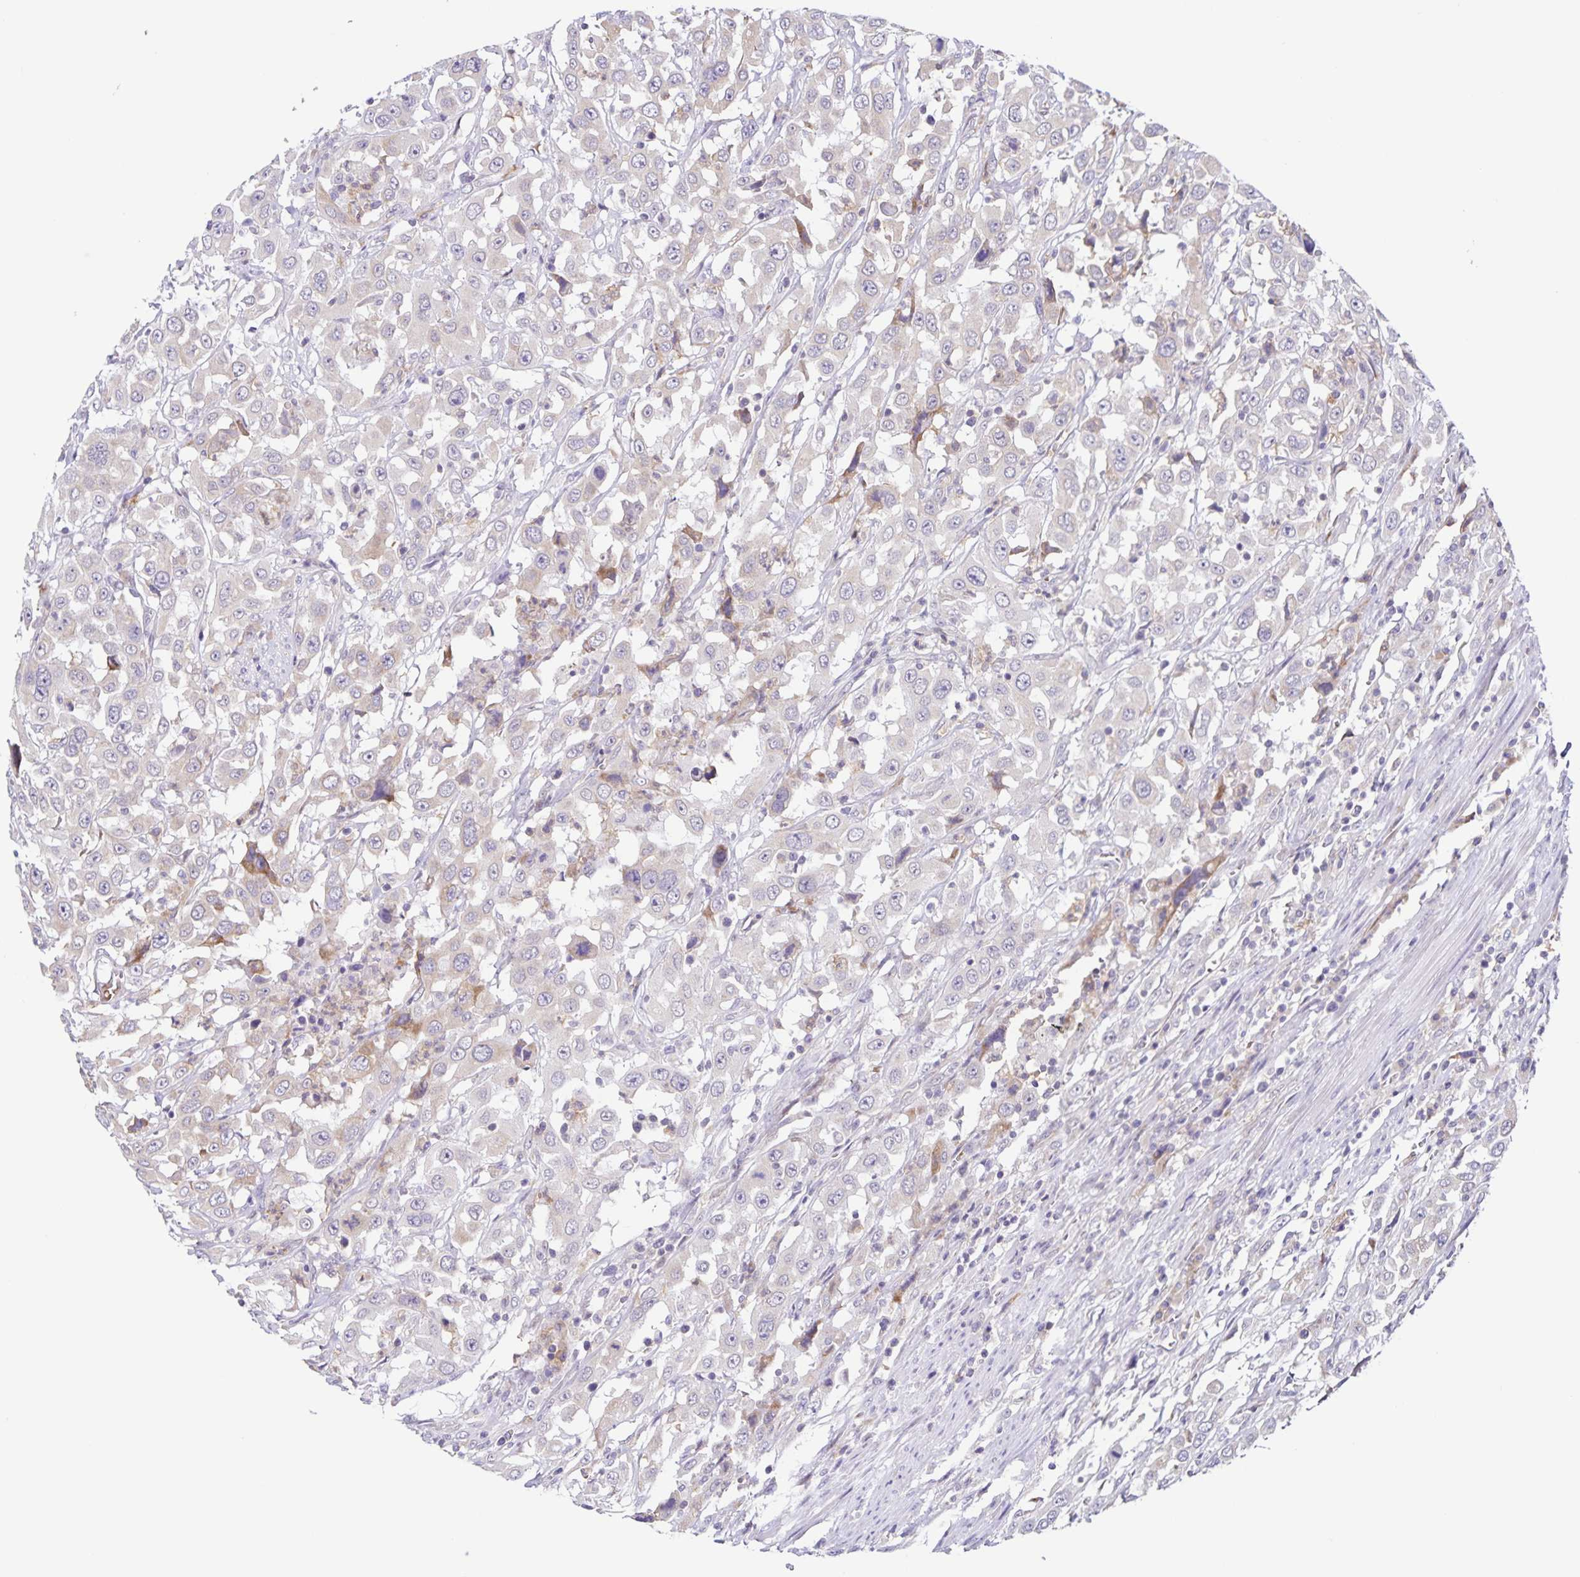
{"staining": {"intensity": "negative", "quantity": "none", "location": "none"}, "tissue": "urothelial cancer", "cell_type": "Tumor cells", "image_type": "cancer", "snomed": [{"axis": "morphology", "description": "Urothelial carcinoma, High grade"}, {"axis": "topography", "description": "Urinary bladder"}], "caption": "An immunohistochemistry histopathology image of urothelial cancer is shown. There is no staining in tumor cells of urothelial cancer.", "gene": "STPG4", "patient": {"sex": "male", "age": 61}}